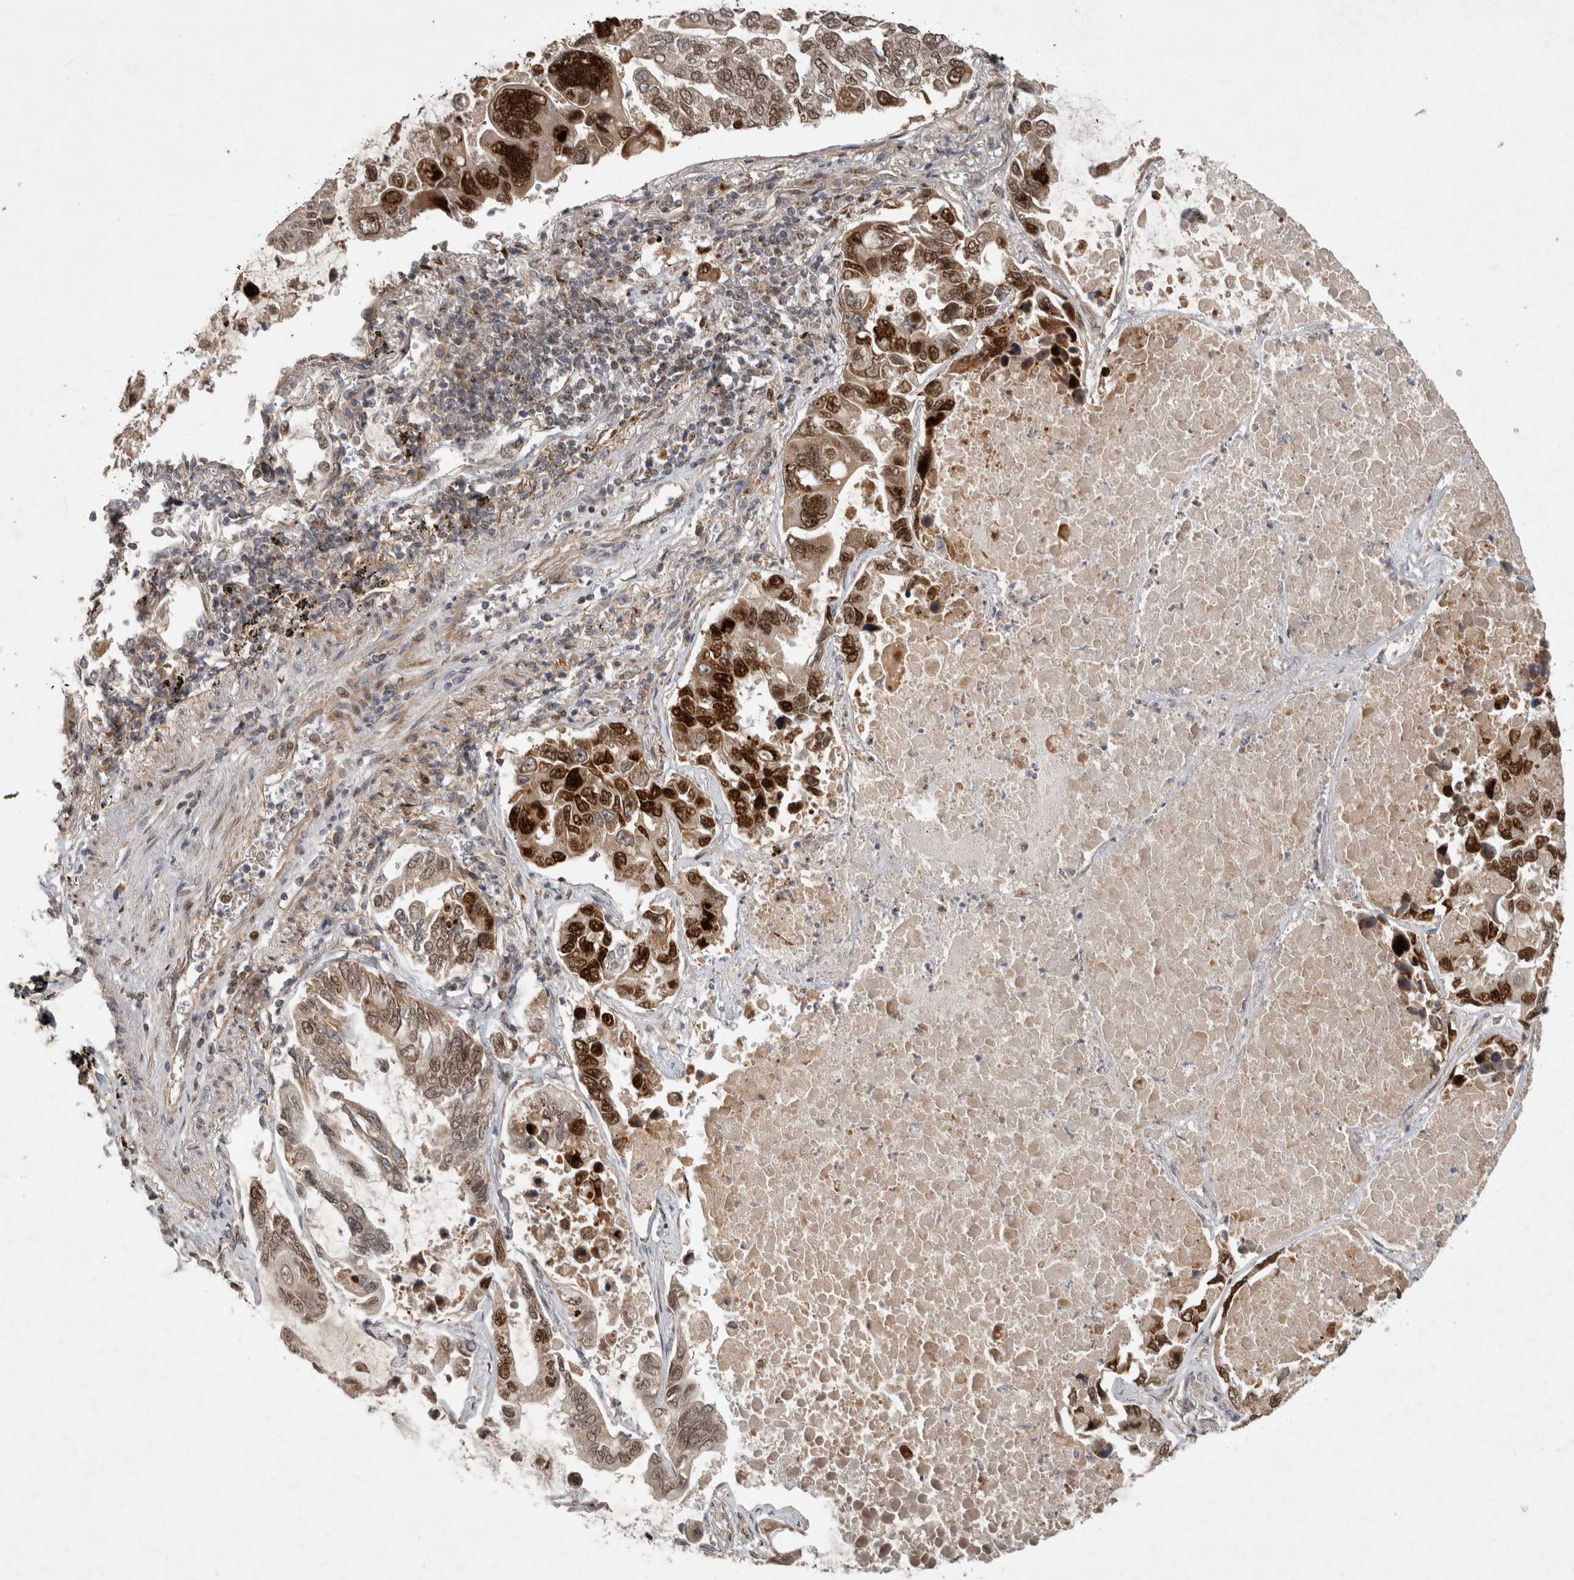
{"staining": {"intensity": "strong", "quantity": "25%-75%", "location": "cytoplasmic/membranous,nuclear"}, "tissue": "lung cancer", "cell_type": "Tumor cells", "image_type": "cancer", "snomed": [{"axis": "morphology", "description": "Adenocarcinoma, NOS"}, {"axis": "topography", "description": "Lung"}], "caption": "Lung cancer (adenocarcinoma) stained for a protein displays strong cytoplasmic/membranous and nuclear positivity in tumor cells.", "gene": "INSRR", "patient": {"sex": "male", "age": 64}}